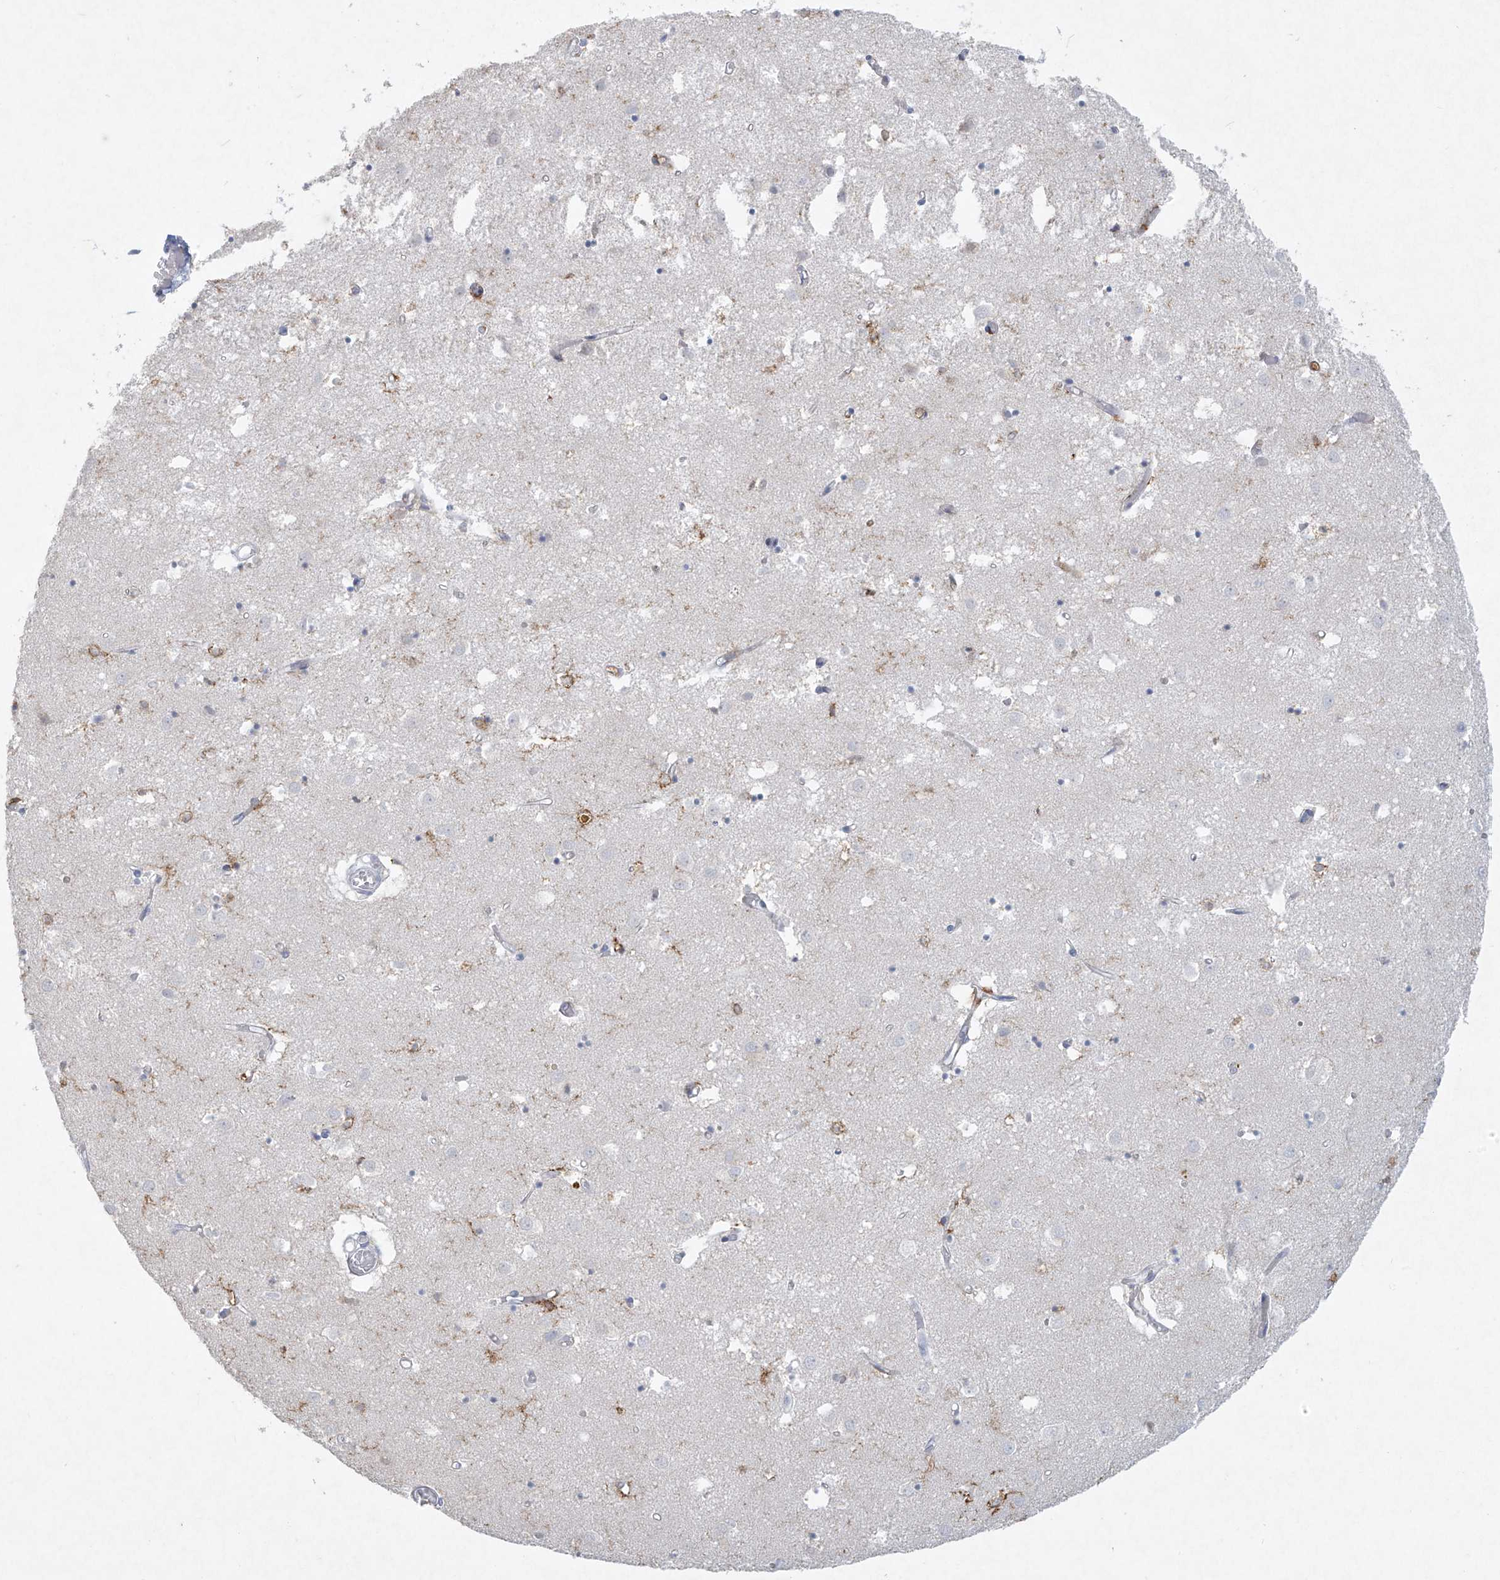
{"staining": {"intensity": "negative", "quantity": "none", "location": "none"}, "tissue": "caudate", "cell_type": "Glial cells", "image_type": "normal", "snomed": [{"axis": "morphology", "description": "Normal tissue, NOS"}, {"axis": "topography", "description": "Lateral ventricle wall"}], "caption": "DAB (3,3'-diaminobenzidine) immunohistochemical staining of unremarkable caudate shows no significant staining in glial cells. Nuclei are stained in blue.", "gene": "FCGR3A", "patient": {"sex": "male", "age": 70}}